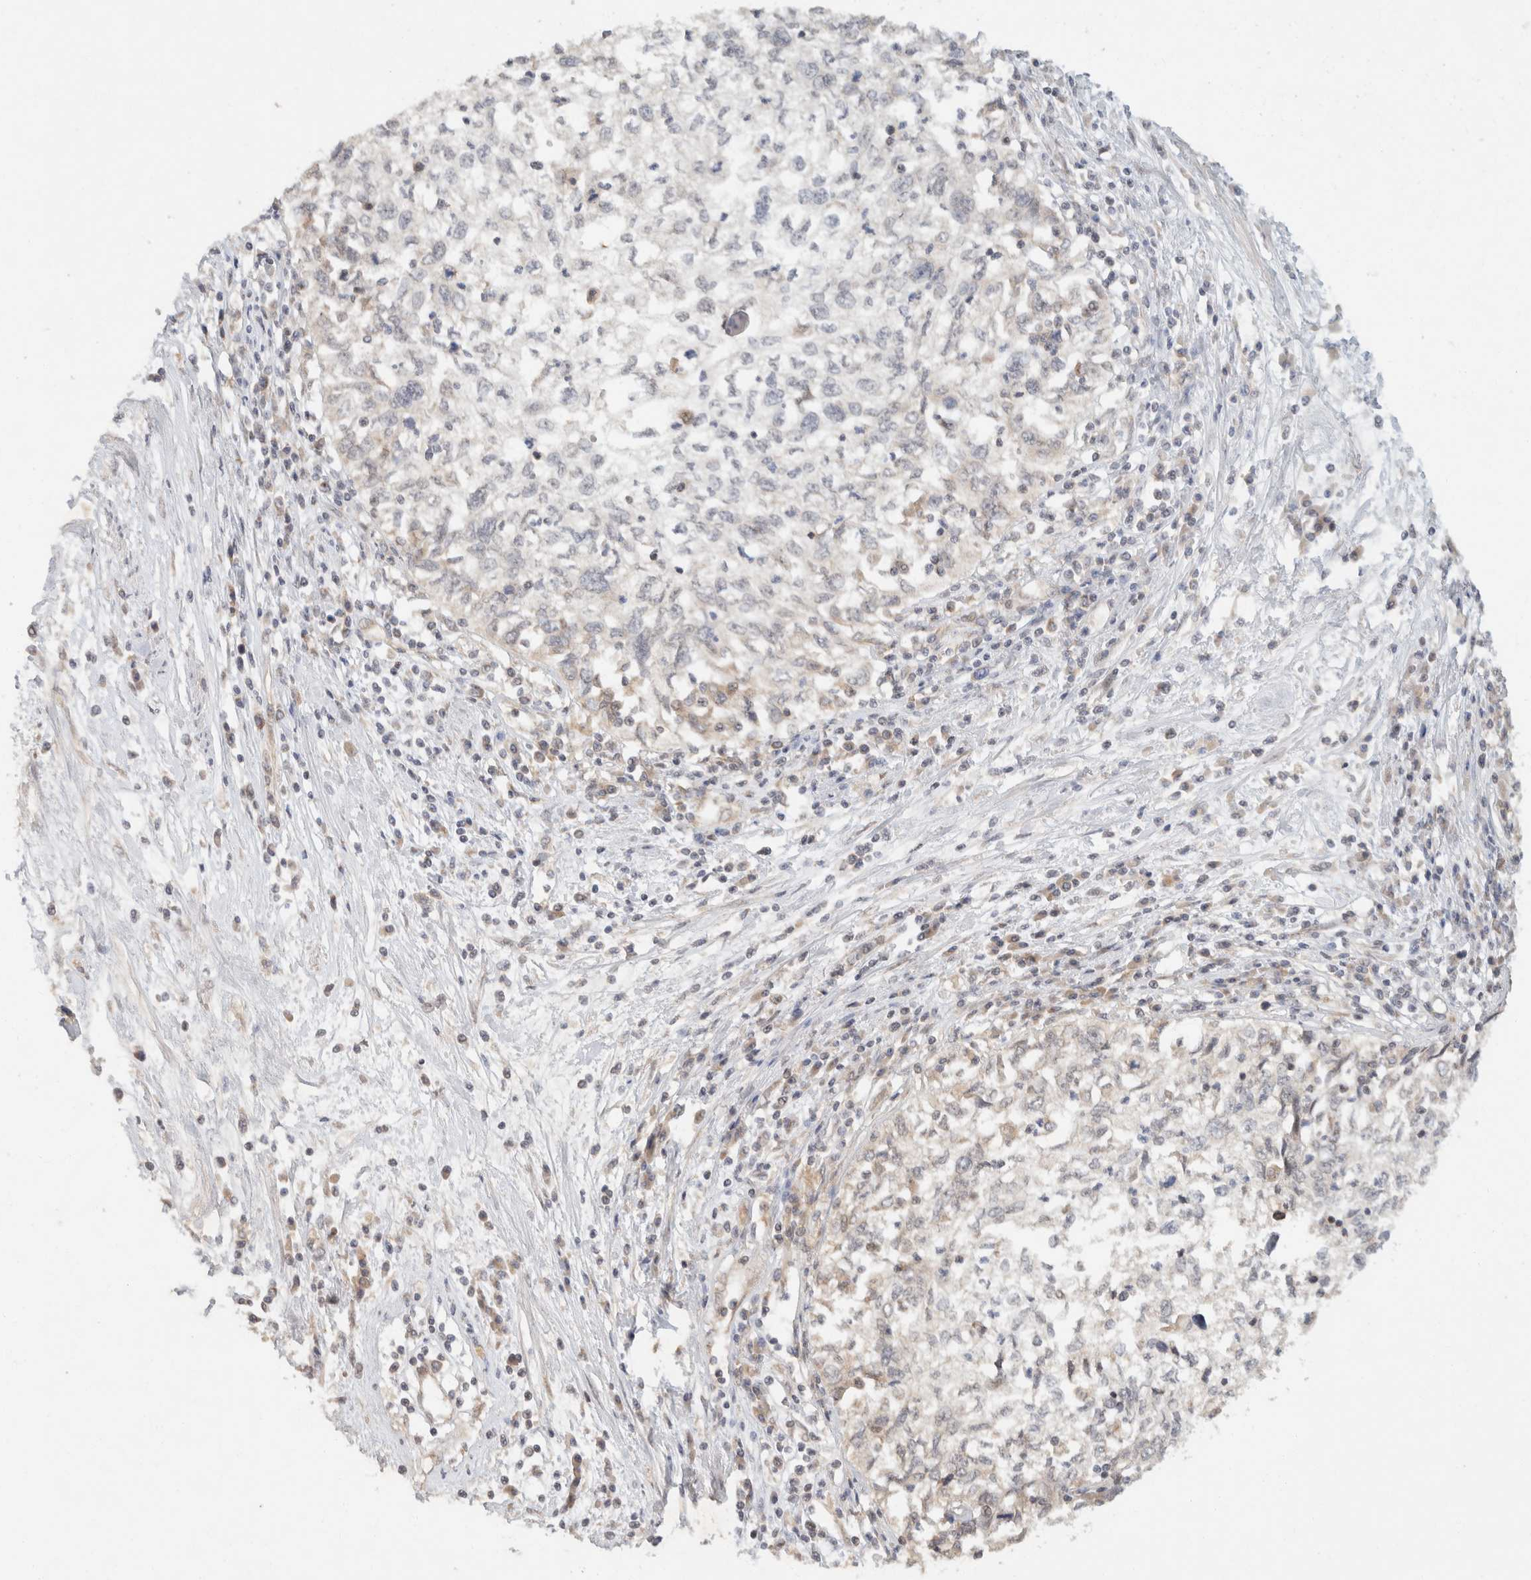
{"staining": {"intensity": "weak", "quantity": "<25%", "location": "cytoplasmic/membranous"}, "tissue": "cervical cancer", "cell_type": "Tumor cells", "image_type": "cancer", "snomed": [{"axis": "morphology", "description": "Squamous cell carcinoma, NOS"}, {"axis": "topography", "description": "Cervix"}], "caption": "Cervical squamous cell carcinoma stained for a protein using immunohistochemistry (IHC) reveals no staining tumor cells.", "gene": "TACC1", "patient": {"sex": "female", "age": 57}}